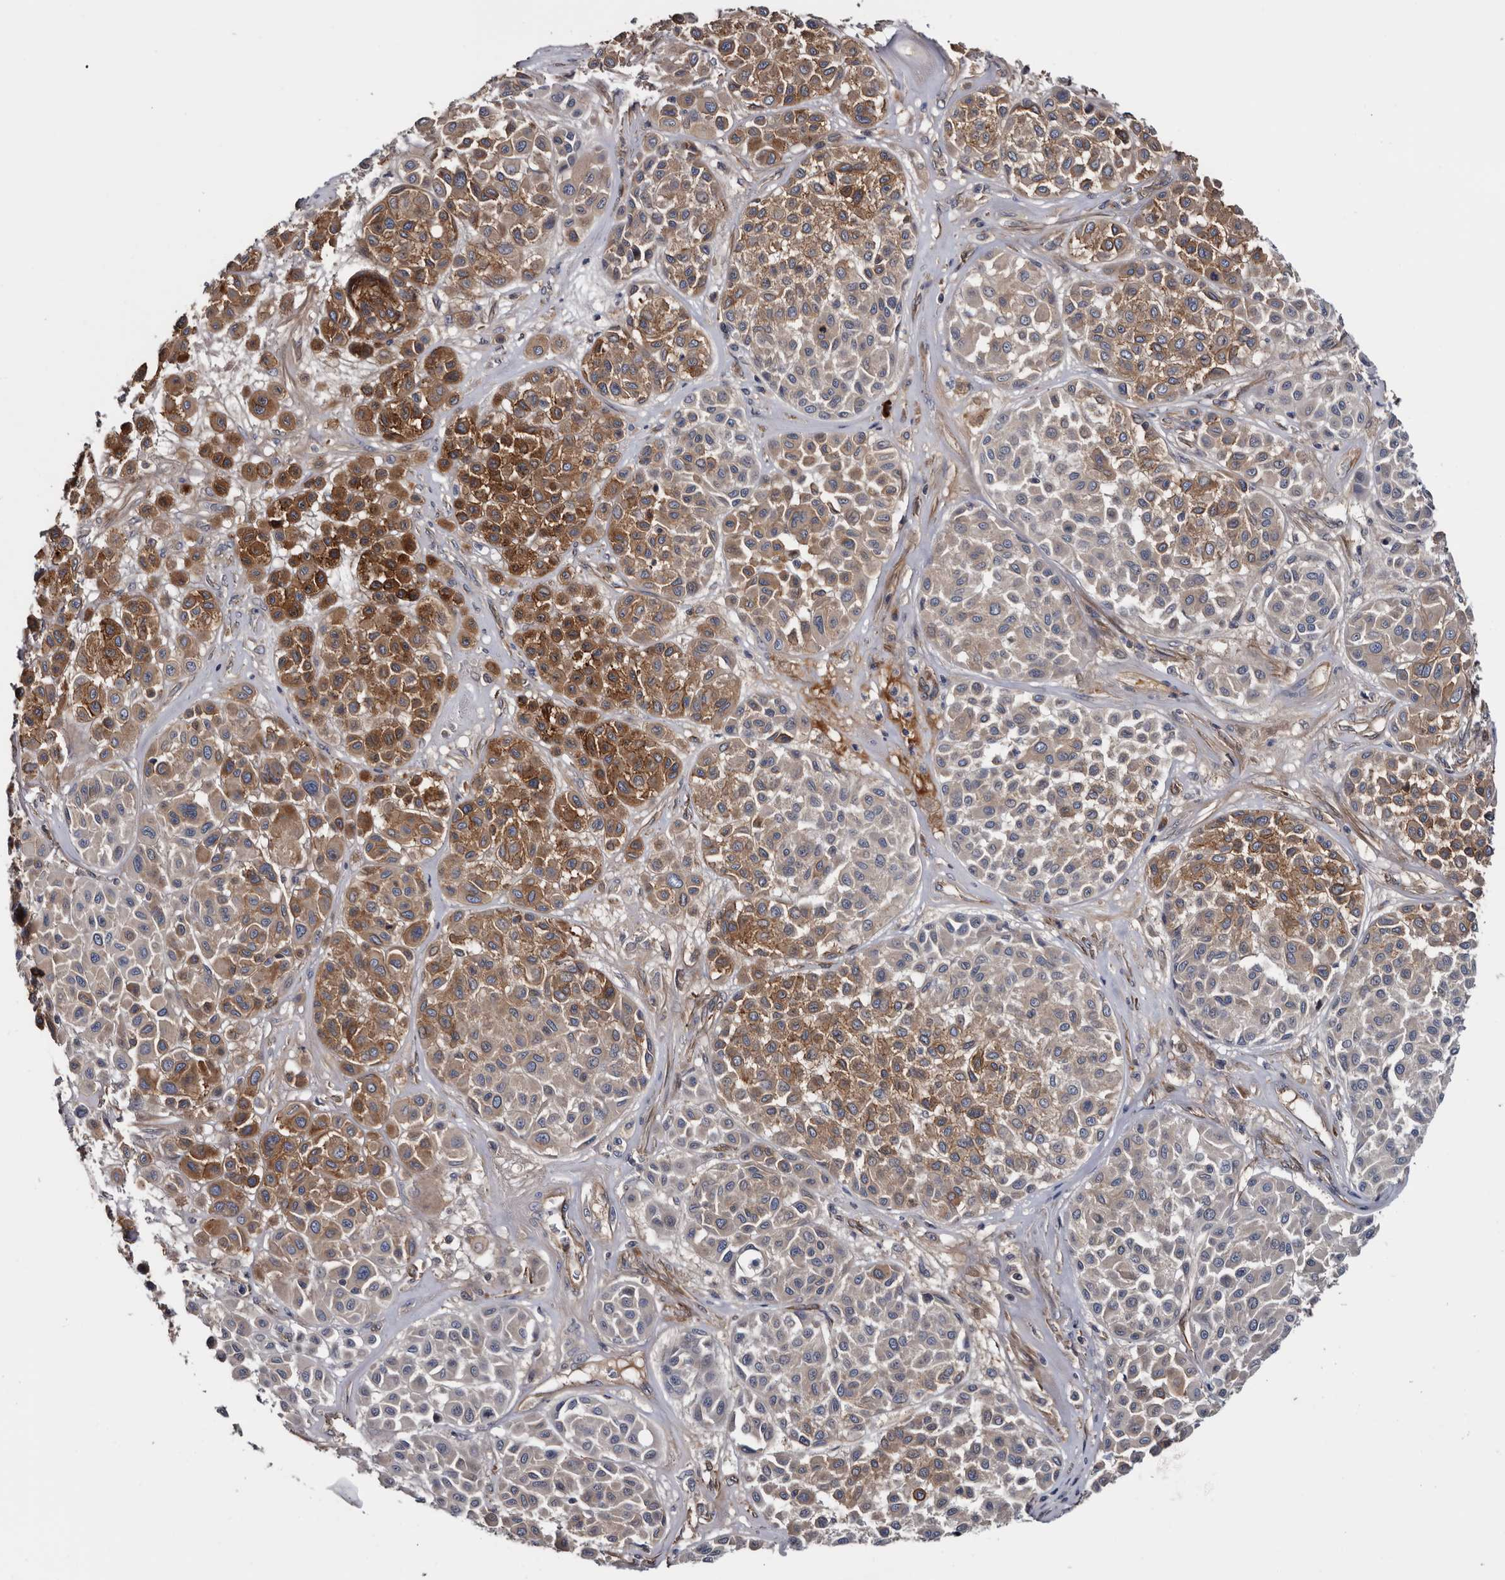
{"staining": {"intensity": "moderate", "quantity": "25%-75%", "location": "cytoplasmic/membranous"}, "tissue": "melanoma", "cell_type": "Tumor cells", "image_type": "cancer", "snomed": [{"axis": "morphology", "description": "Malignant melanoma, Metastatic site"}, {"axis": "topography", "description": "Soft tissue"}], "caption": "The immunohistochemical stain labels moderate cytoplasmic/membranous staining in tumor cells of malignant melanoma (metastatic site) tissue.", "gene": "TSPAN17", "patient": {"sex": "male", "age": 41}}